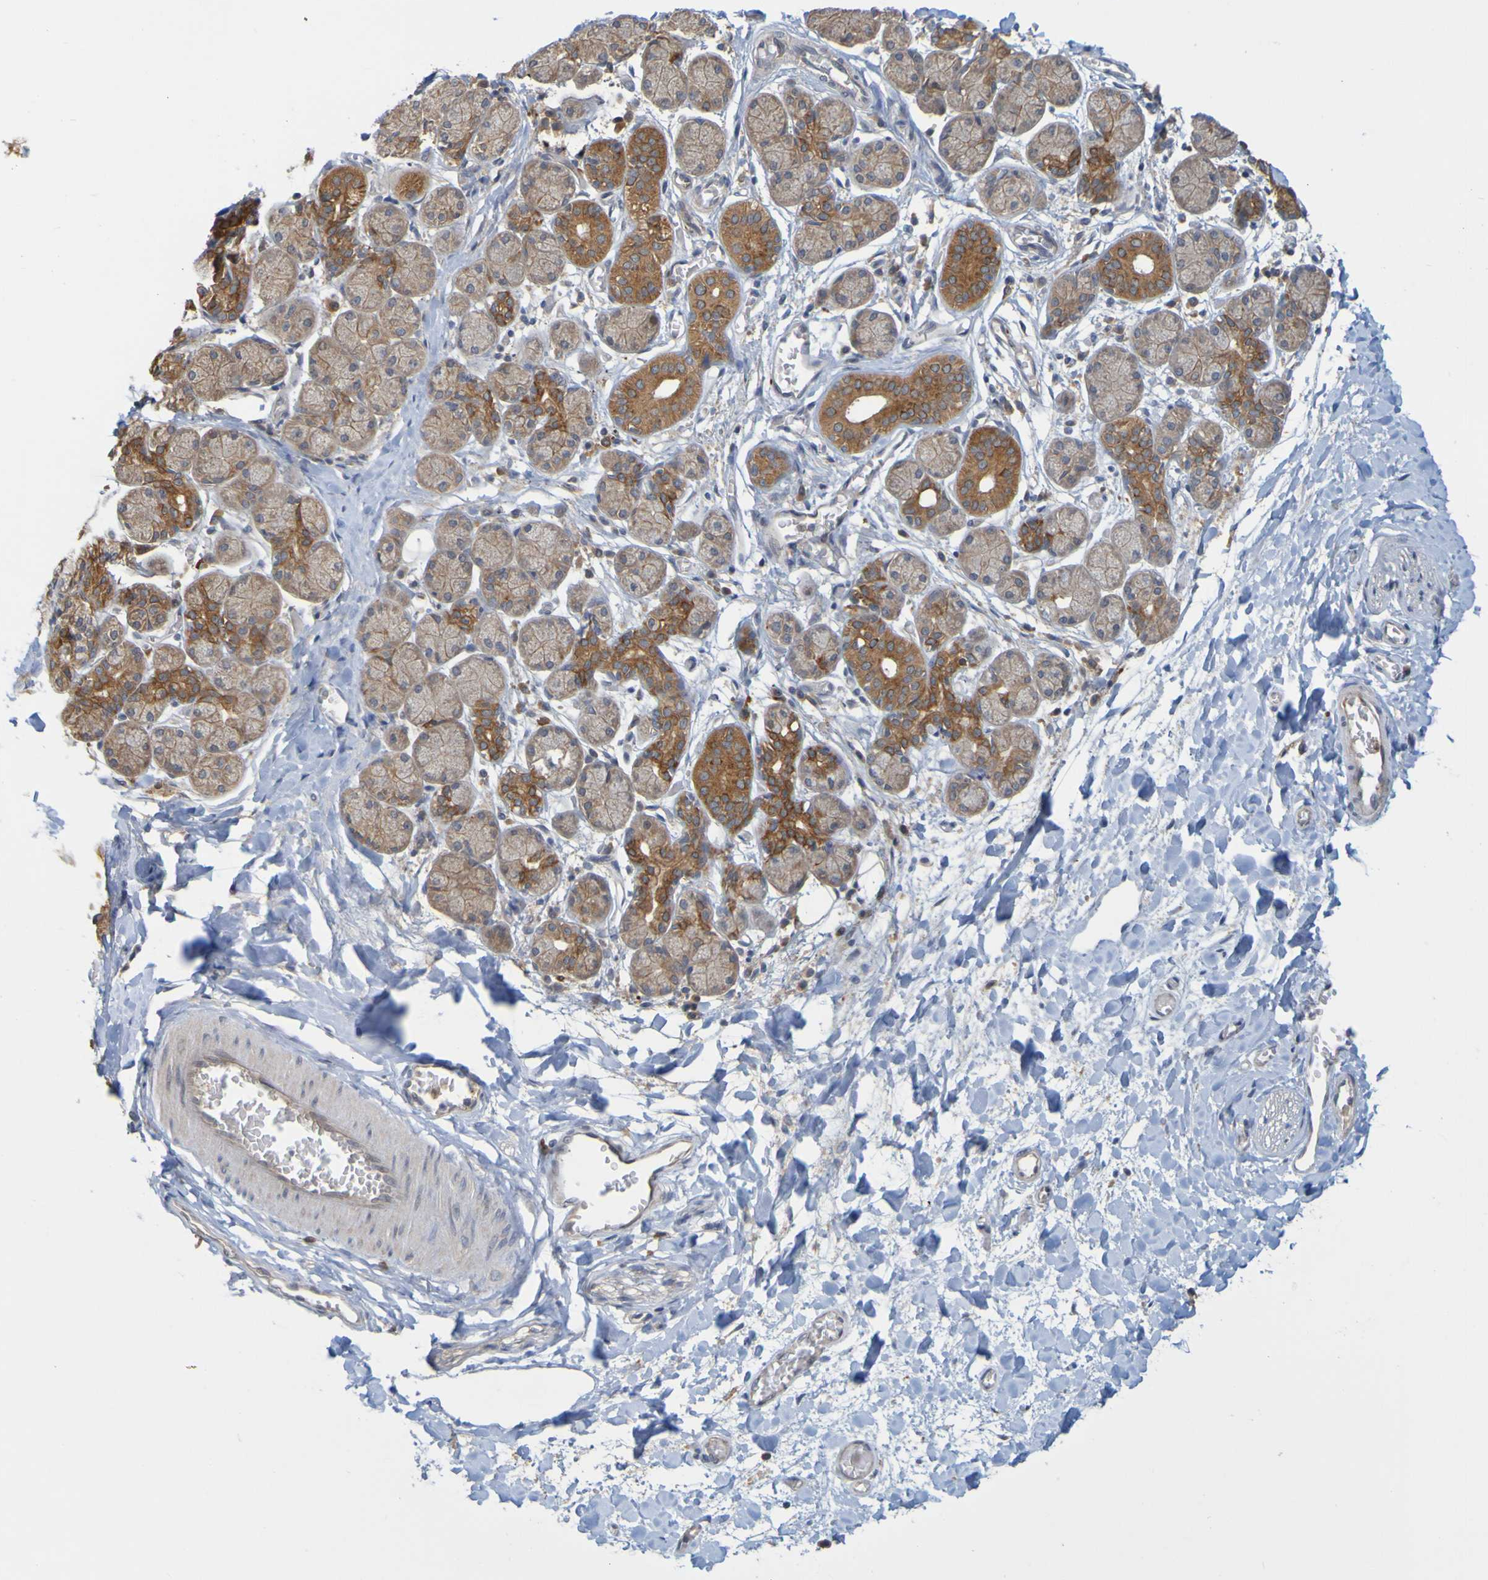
{"staining": {"intensity": "moderate", "quantity": "25%-75%", "location": "cytoplasmic/membranous"}, "tissue": "salivary gland", "cell_type": "Glandular cells", "image_type": "normal", "snomed": [{"axis": "morphology", "description": "Normal tissue, NOS"}, {"axis": "topography", "description": "Salivary gland"}], "caption": "This is a micrograph of IHC staining of unremarkable salivary gland, which shows moderate positivity in the cytoplasmic/membranous of glandular cells.", "gene": "NAV2", "patient": {"sex": "female", "age": 24}}